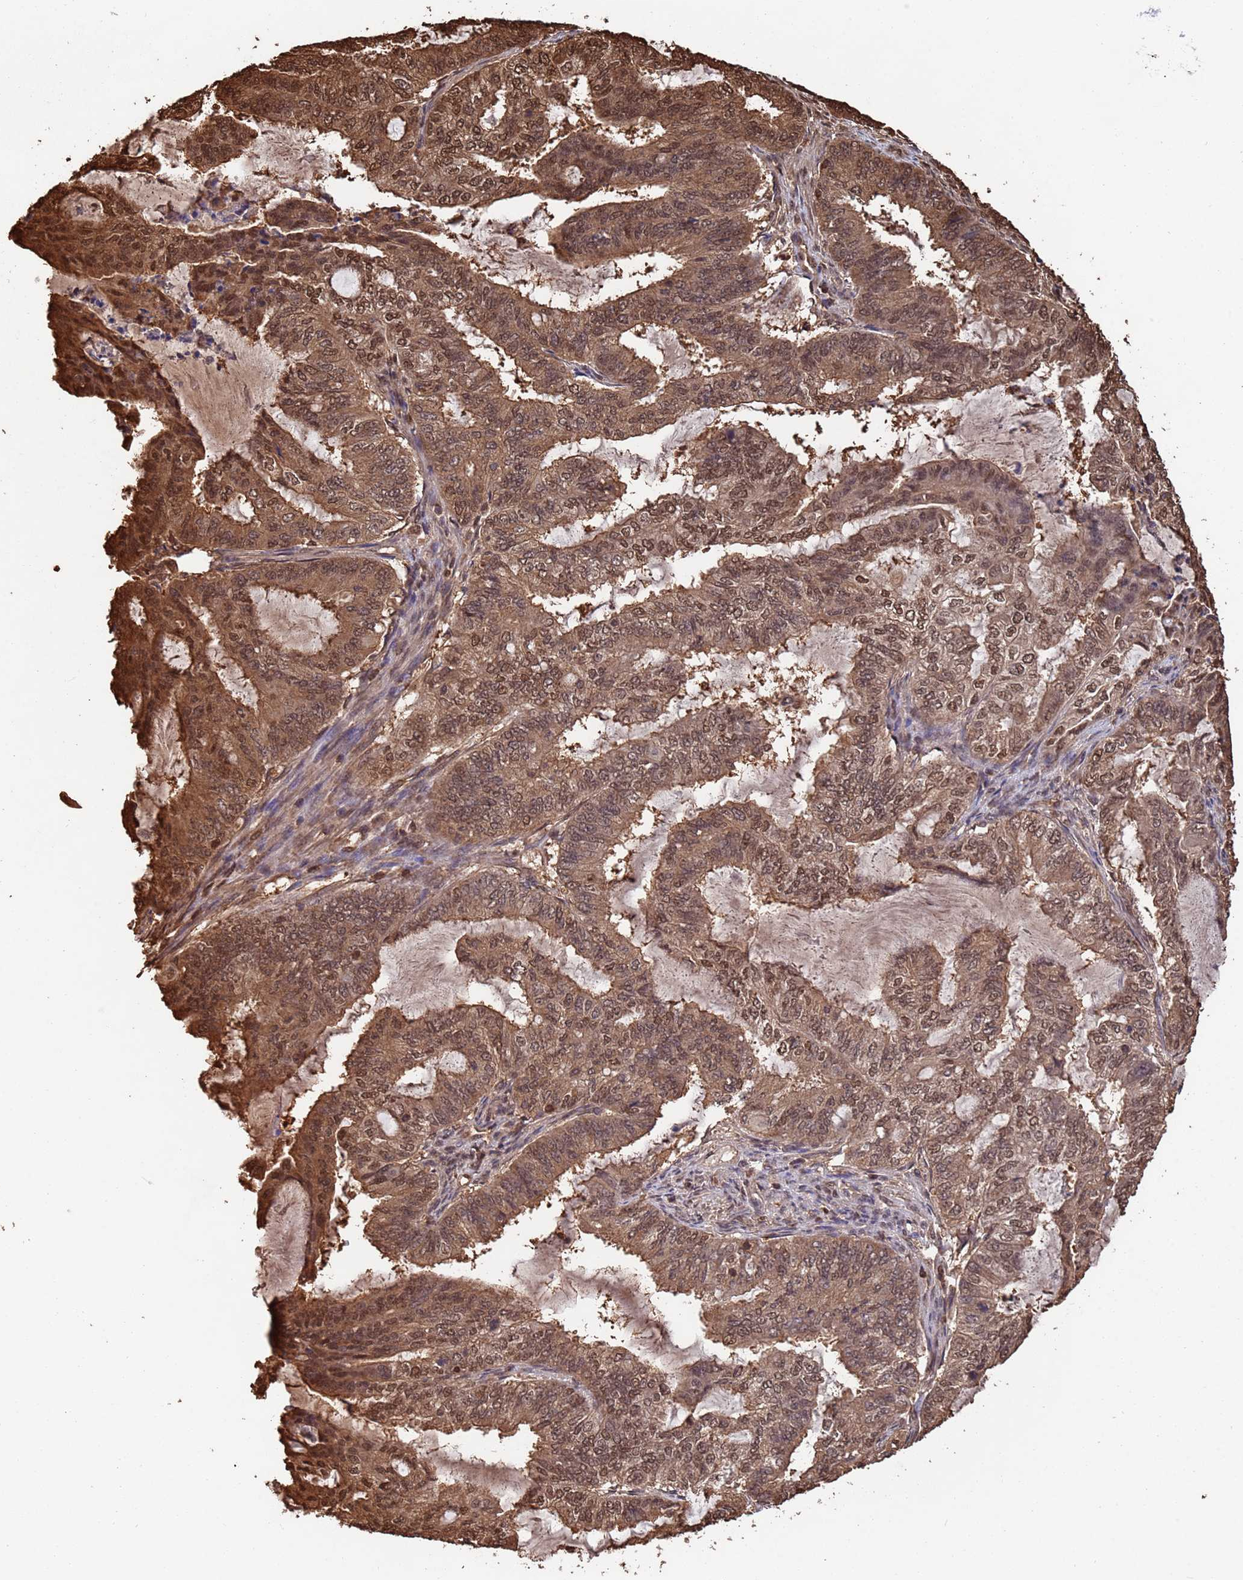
{"staining": {"intensity": "moderate", "quantity": ">75%", "location": "cytoplasmic/membranous,nuclear"}, "tissue": "endometrial cancer", "cell_type": "Tumor cells", "image_type": "cancer", "snomed": [{"axis": "morphology", "description": "Adenocarcinoma, NOS"}, {"axis": "topography", "description": "Endometrium"}], "caption": "Human adenocarcinoma (endometrial) stained with a brown dye shows moderate cytoplasmic/membranous and nuclear positive positivity in approximately >75% of tumor cells.", "gene": "SUMO4", "patient": {"sex": "female", "age": 51}}